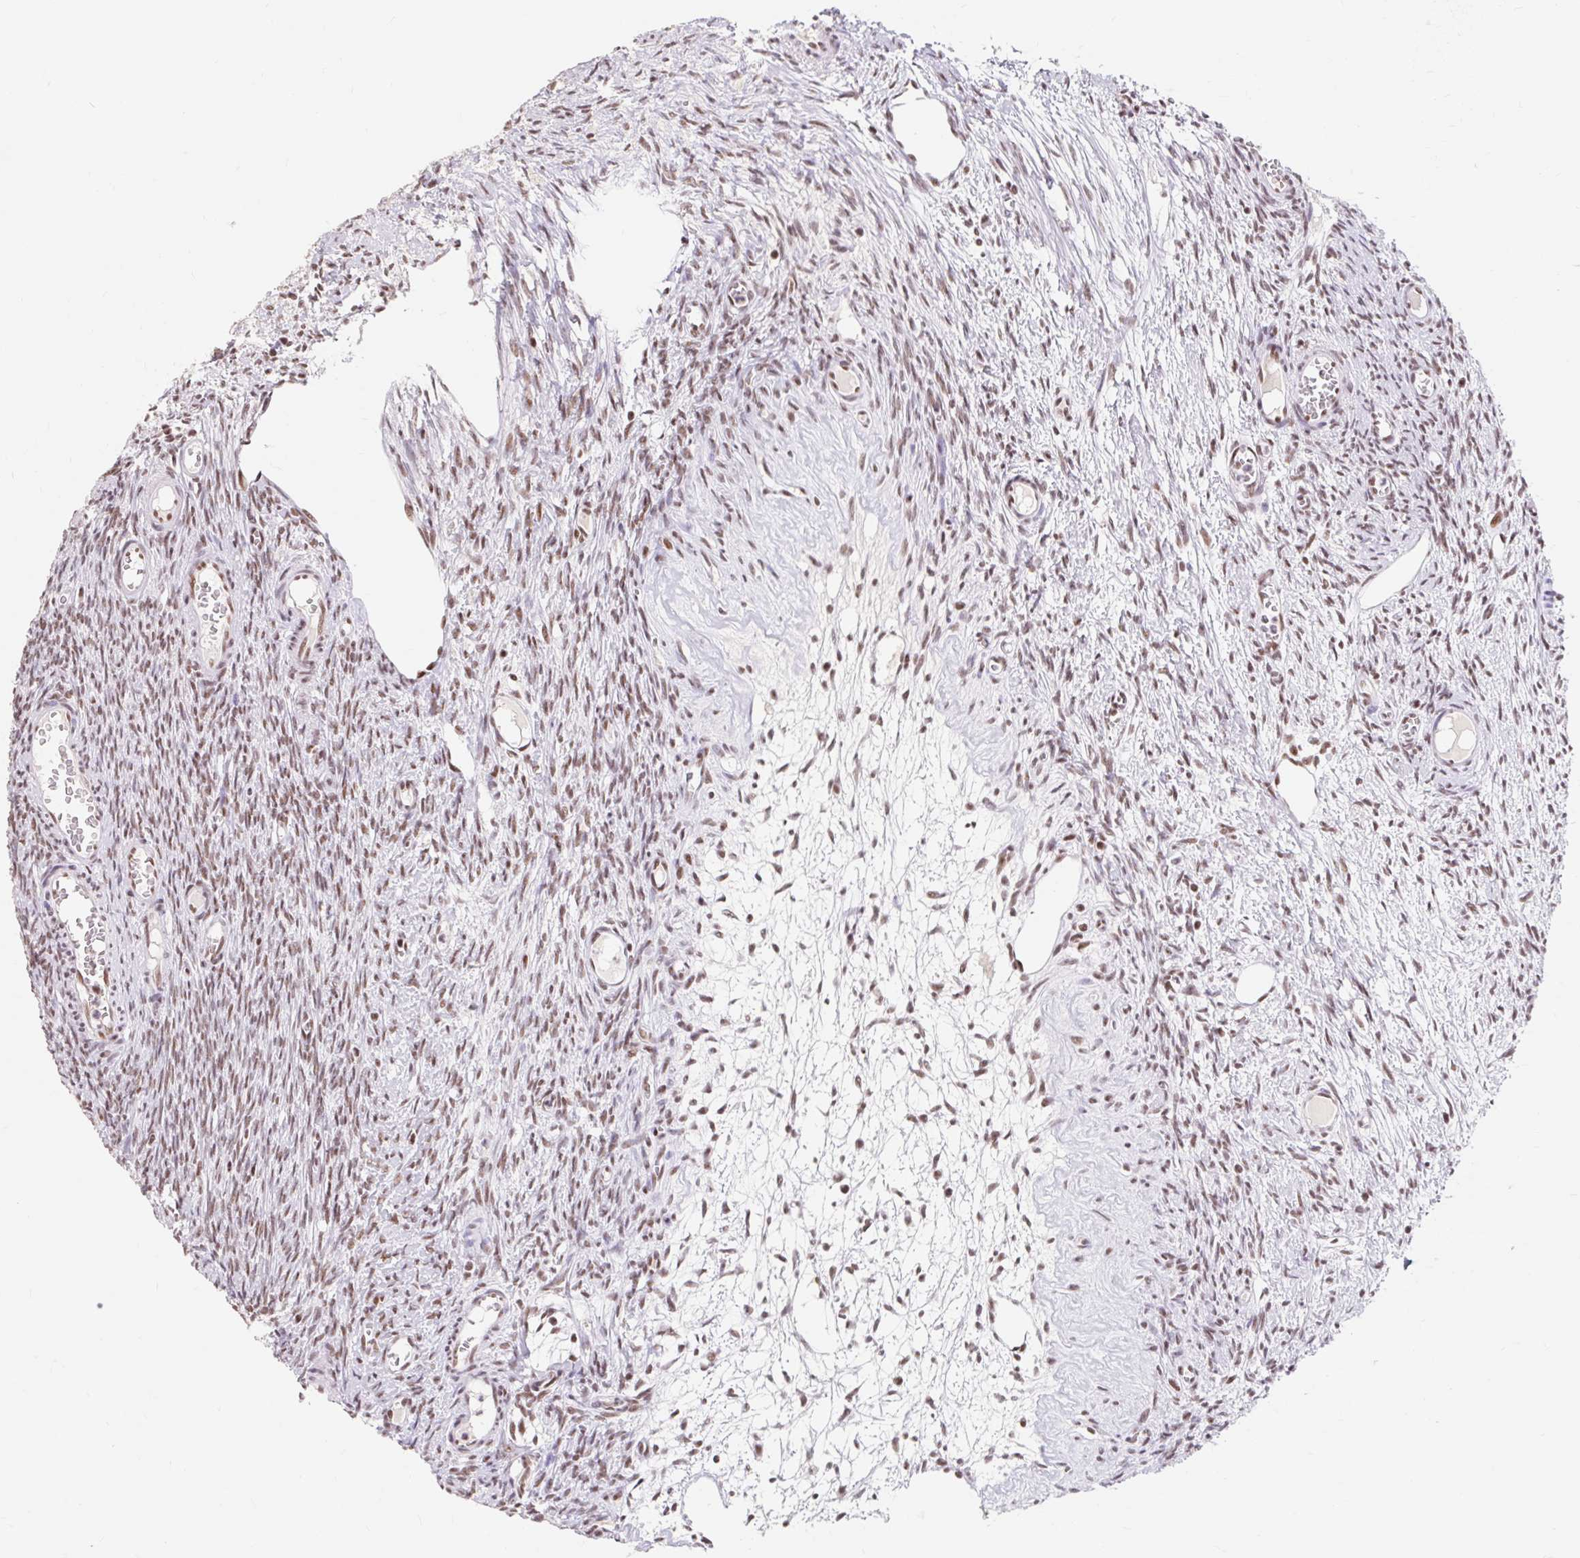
{"staining": {"intensity": "moderate", "quantity": ">75%", "location": "nuclear"}, "tissue": "ovary", "cell_type": "Ovarian stroma cells", "image_type": "normal", "snomed": [{"axis": "morphology", "description": "Normal tissue, NOS"}, {"axis": "topography", "description": "Ovary"}], "caption": "Immunohistochemical staining of normal human ovary demonstrates moderate nuclear protein staining in about >75% of ovarian stroma cells.", "gene": "SRSF10", "patient": {"sex": "female", "age": 44}}